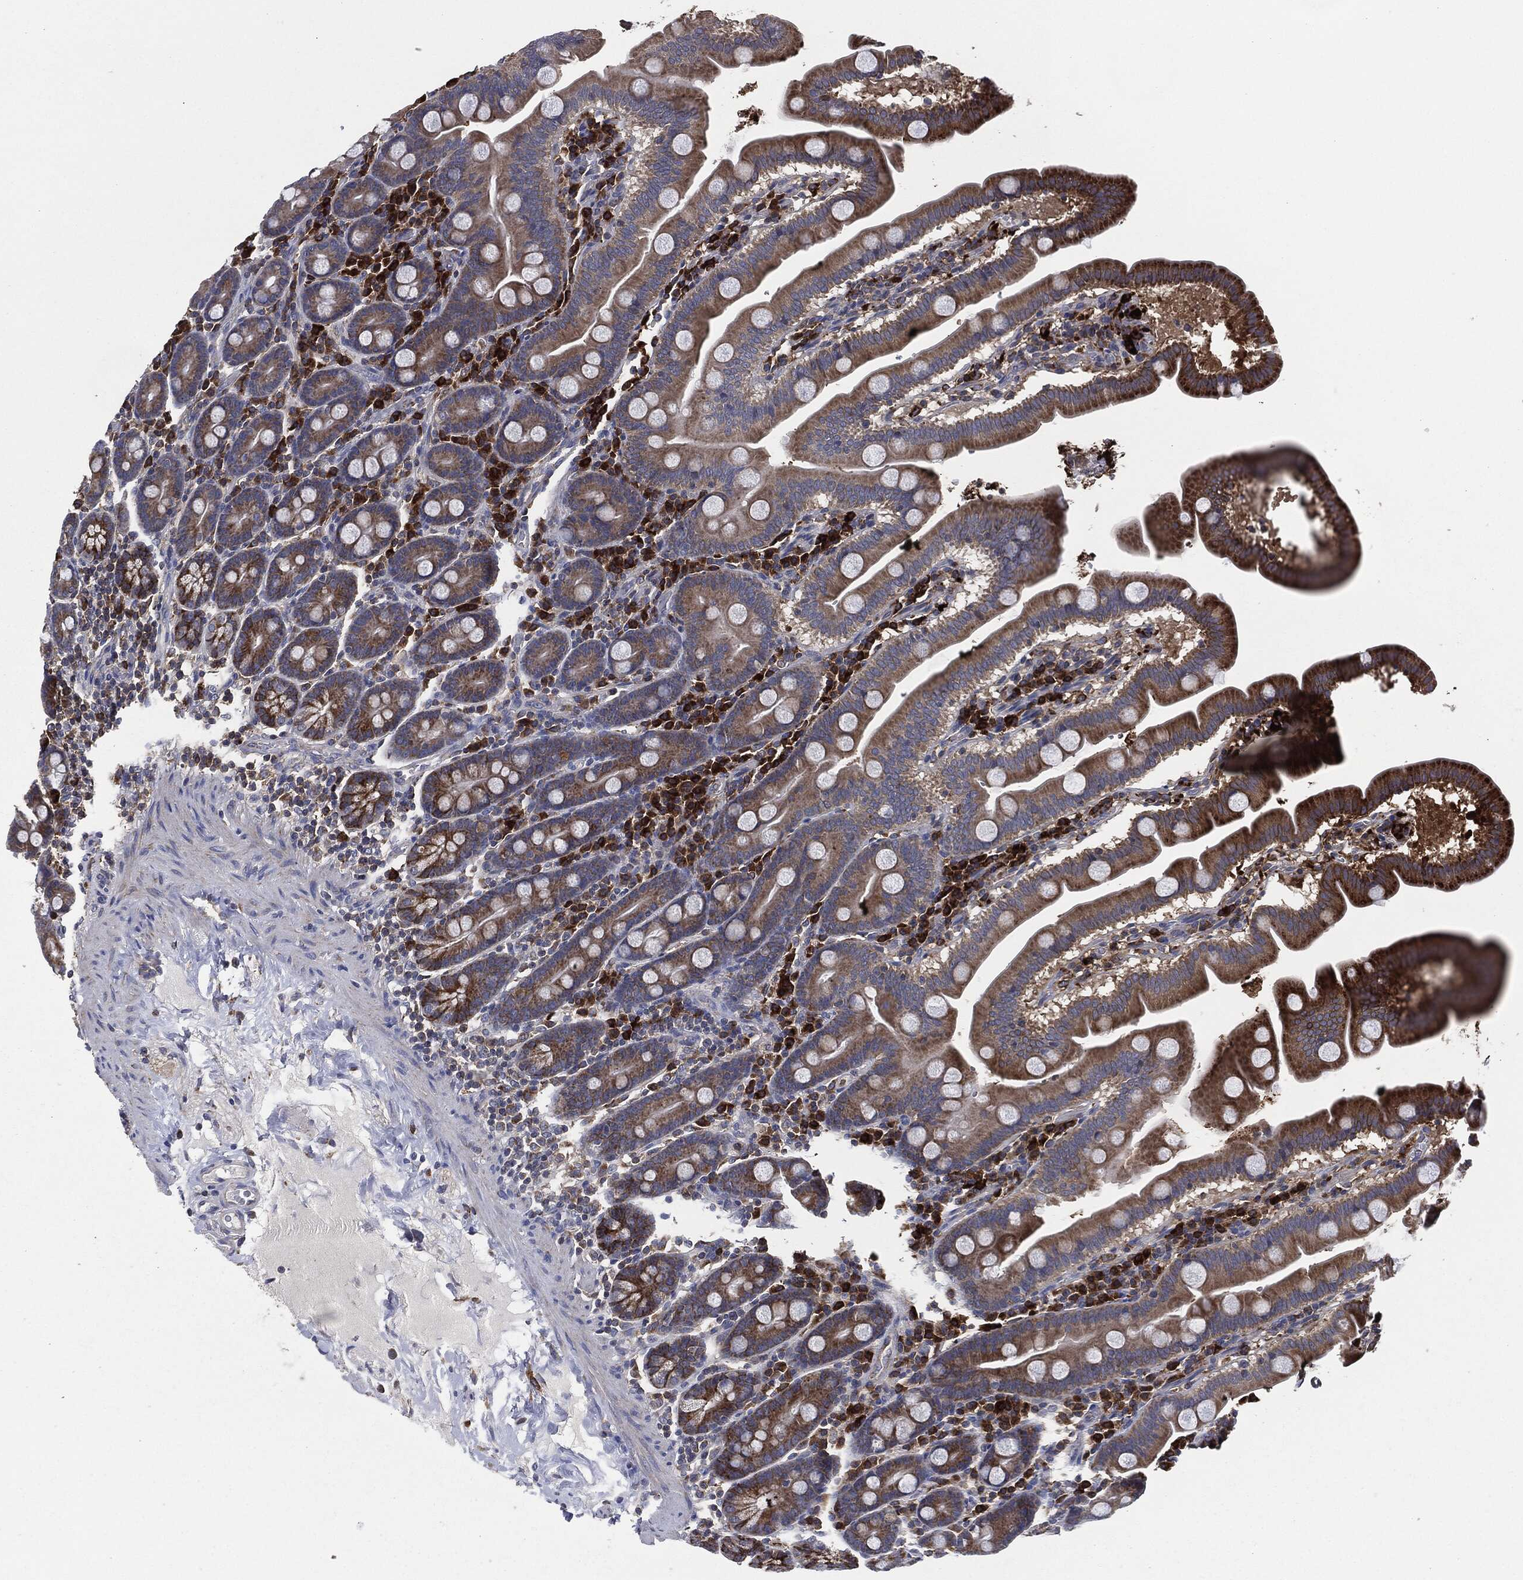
{"staining": {"intensity": "moderate", "quantity": ">75%", "location": "cytoplasmic/membranous"}, "tissue": "duodenum", "cell_type": "Glandular cells", "image_type": "normal", "snomed": [{"axis": "morphology", "description": "Normal tissue, NOS"}, {"axis": "topography", "description": "Duodenum"}], "caption": "Glandular cells exhibit moderate cytoplasmic/membranous positivity in about >75% of cells in benign duodenum. Ihc stains the protein of interest in brown and the nuclei are stained blue.", "gene": "TMEM11", "patient": {"sex": "male", "age": 59}}